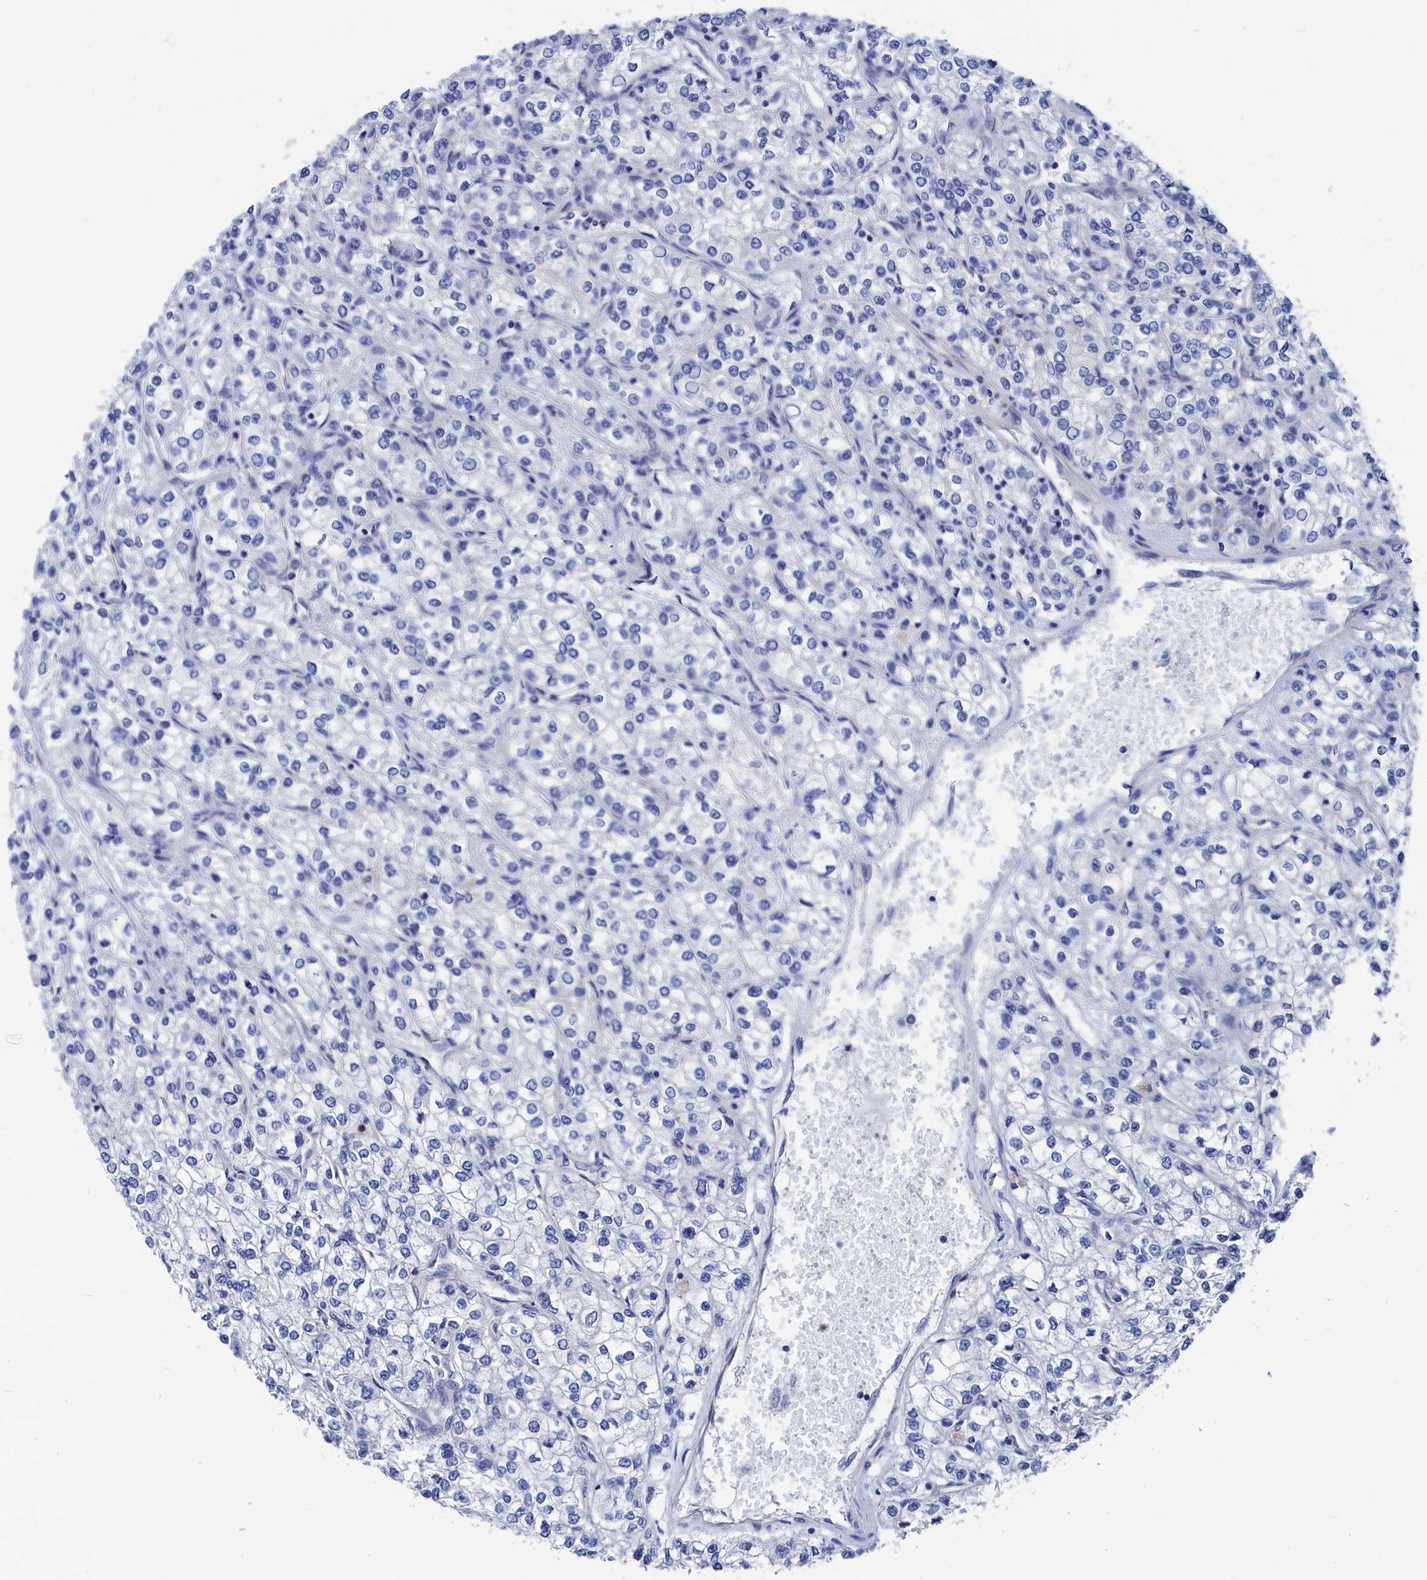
{"staining": {"intensity": "negative", "quantity": "none", "location": "none"}, "tissue": "renal cancer", "cell_type": "Tumor cells", "image_type": "cancer", "snomed": [{"axis": "morphology", "description": "Adenocarcinoma, NOS"}, {"axis": "topography", "description": "Kidney"}], "caption": "The micrograph exhibits no significant expression in tumor cells of renal cancer (adenocarcinoma).", "gene": "MARCHF3", "patient": {"sex": "male", "age": 80}}